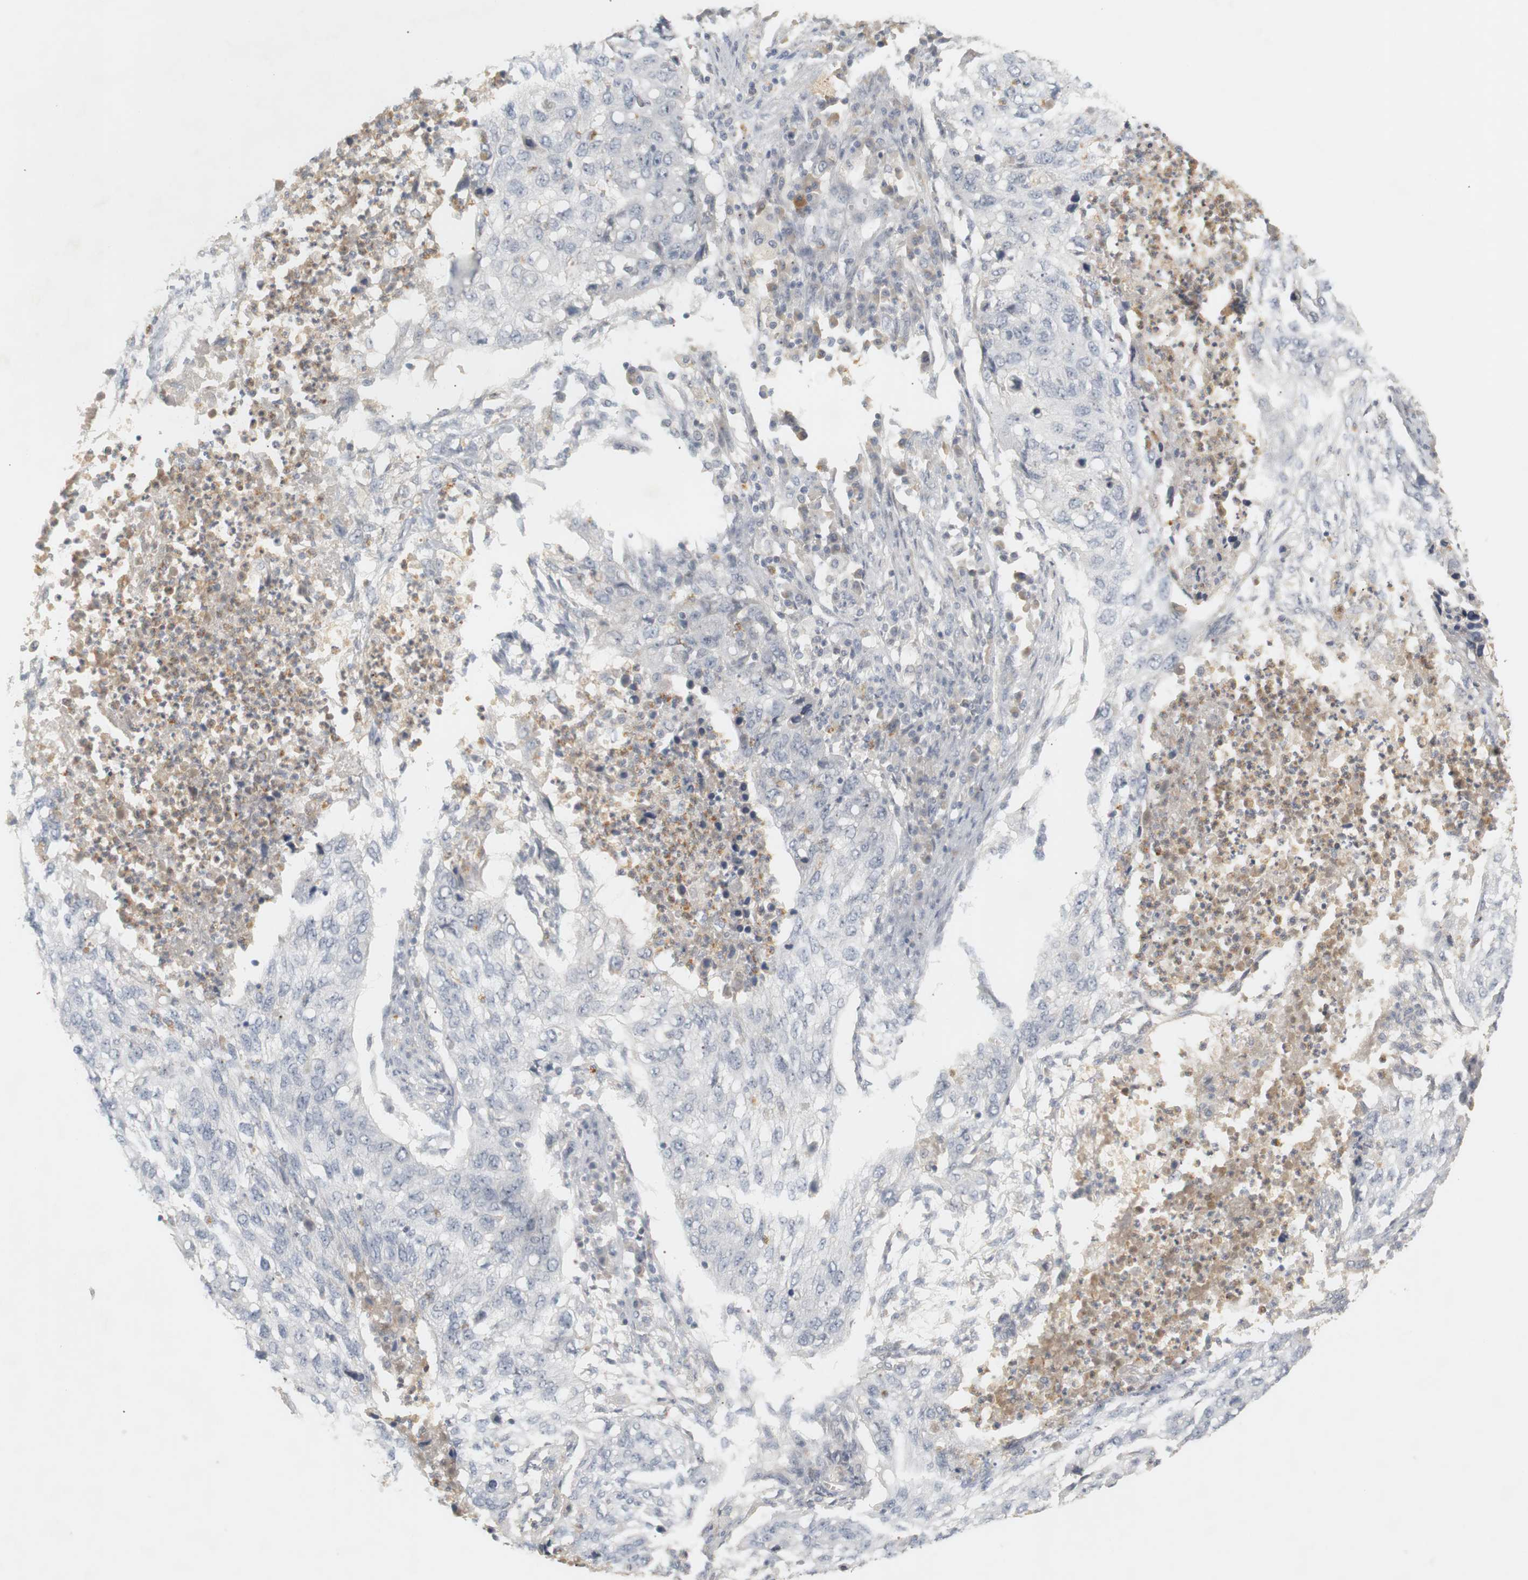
{"staining": {"intensity": "negative", "quantity": "none", "location": "none"}, "tissue": "lung cancer", "cell_type": "Tumor cells", "image_type": "cancer", "snomed": [{"axis": "morphology", "description": "Squamous cell carcinoma, NOS"}, {"axis": "topography", "description": "Lung"}], "caption": "This micrograph is of lung squamous cell carcinoma stained with IHC to label a protein in brown with the nuclei are counter-stained blue. There is no expression in tumor cells.", "gene": "RTN3", "patient": {"sex": "female", "age": 63}}